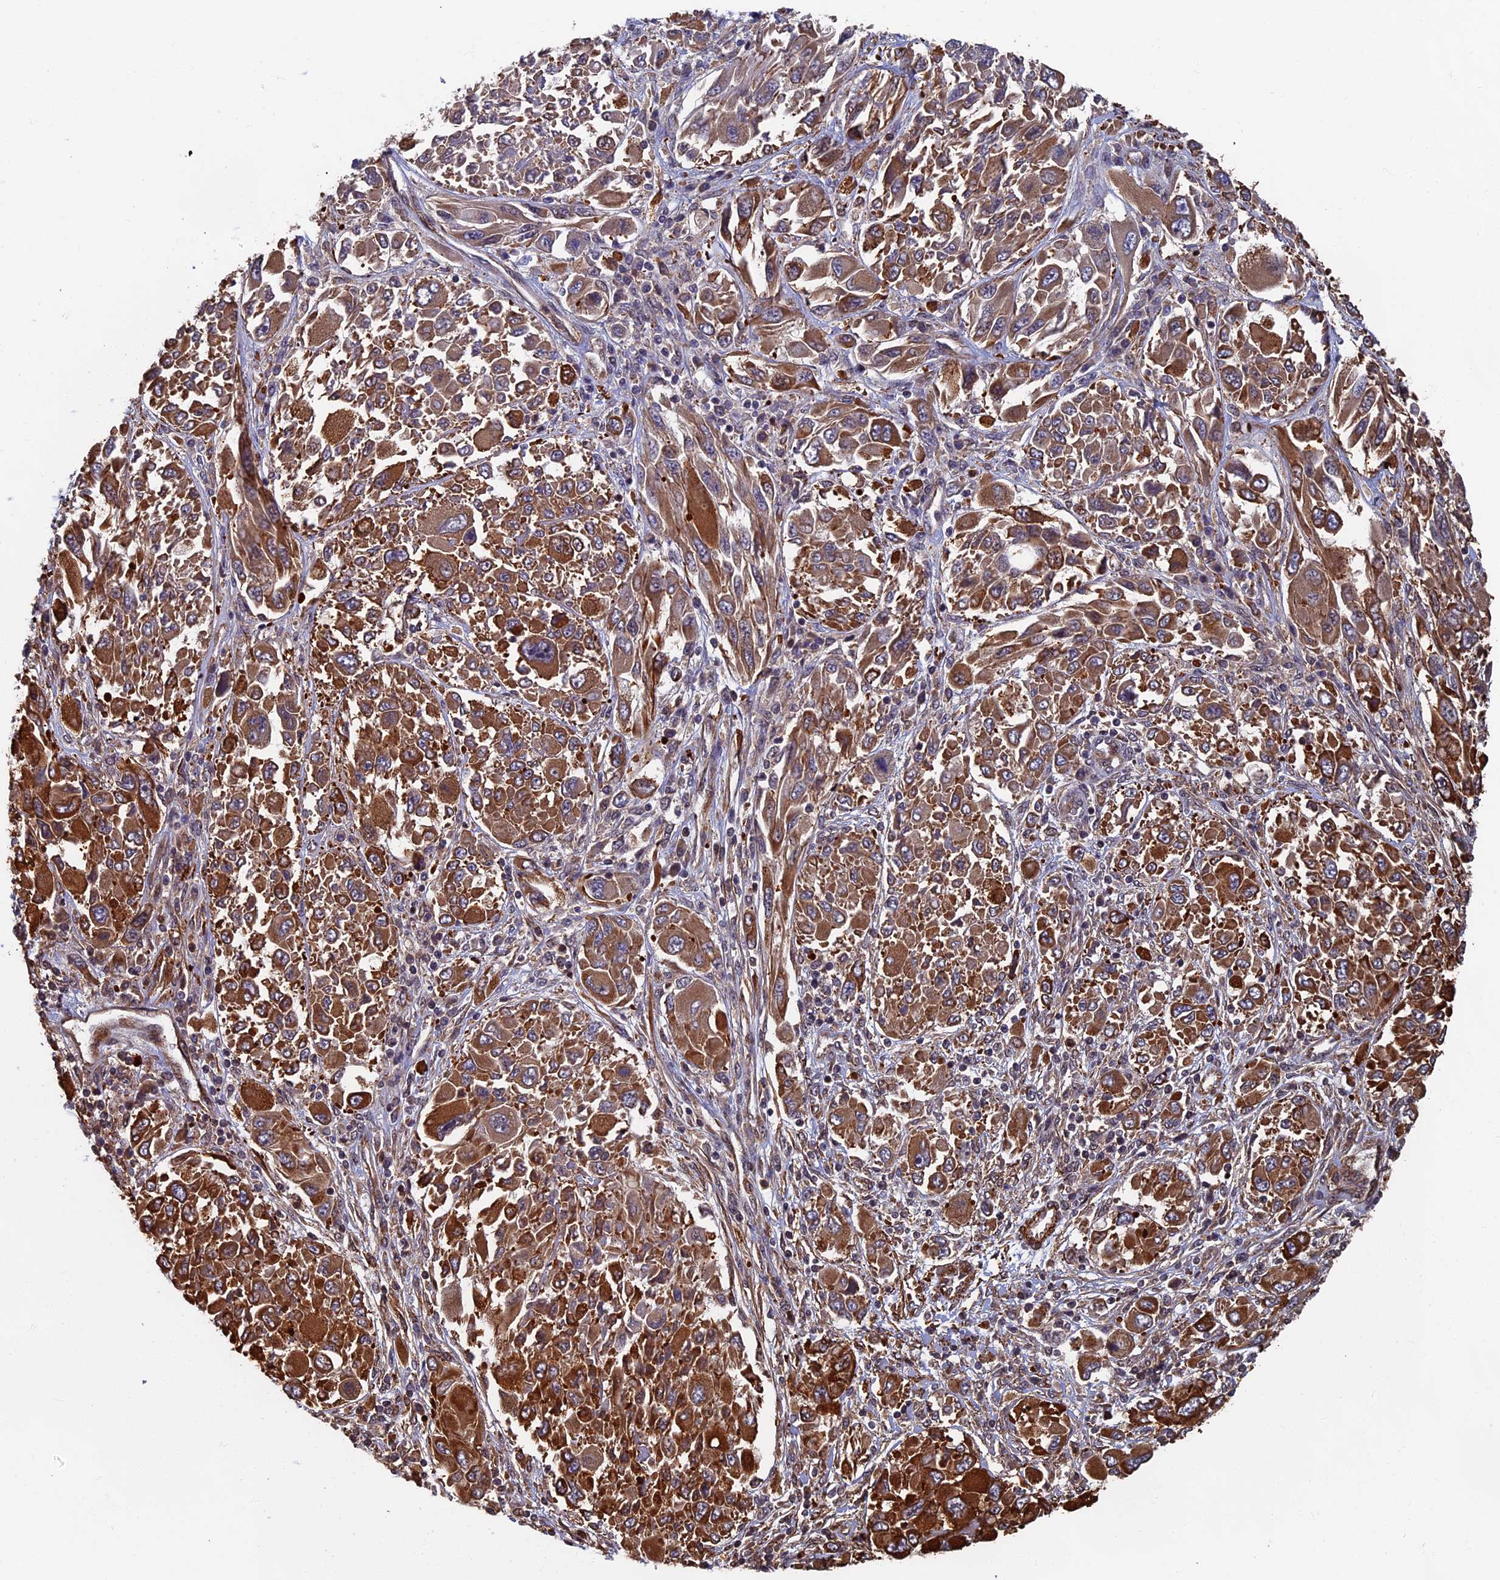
{"staining": {"intensity": "moderate", "quantity": ">75%", "location": "cytoplasmic/membranous"}, "tissue": "melanoma", "cell_type": "Tumor cells", "image_type": "cancer", "snomed": [{"axis": "morphology", "description": "Malignant melanoma, NOS"}, {"axis": "topography", "description": "Skin"}], "caption": "Immunohistochemical staining of human malignant melanoma reveals moderate cytoplasmic/membranous protein positivity in about >75% of tumor cells. The staining is performed using DAB (3,3'-diaminobenzidine) brown chromogen to label protein expression. The nuclei are counter-stained blue using hematoxylin.", "gene": "CTDP1", "patient": {"sex": "female", "age": 91}}